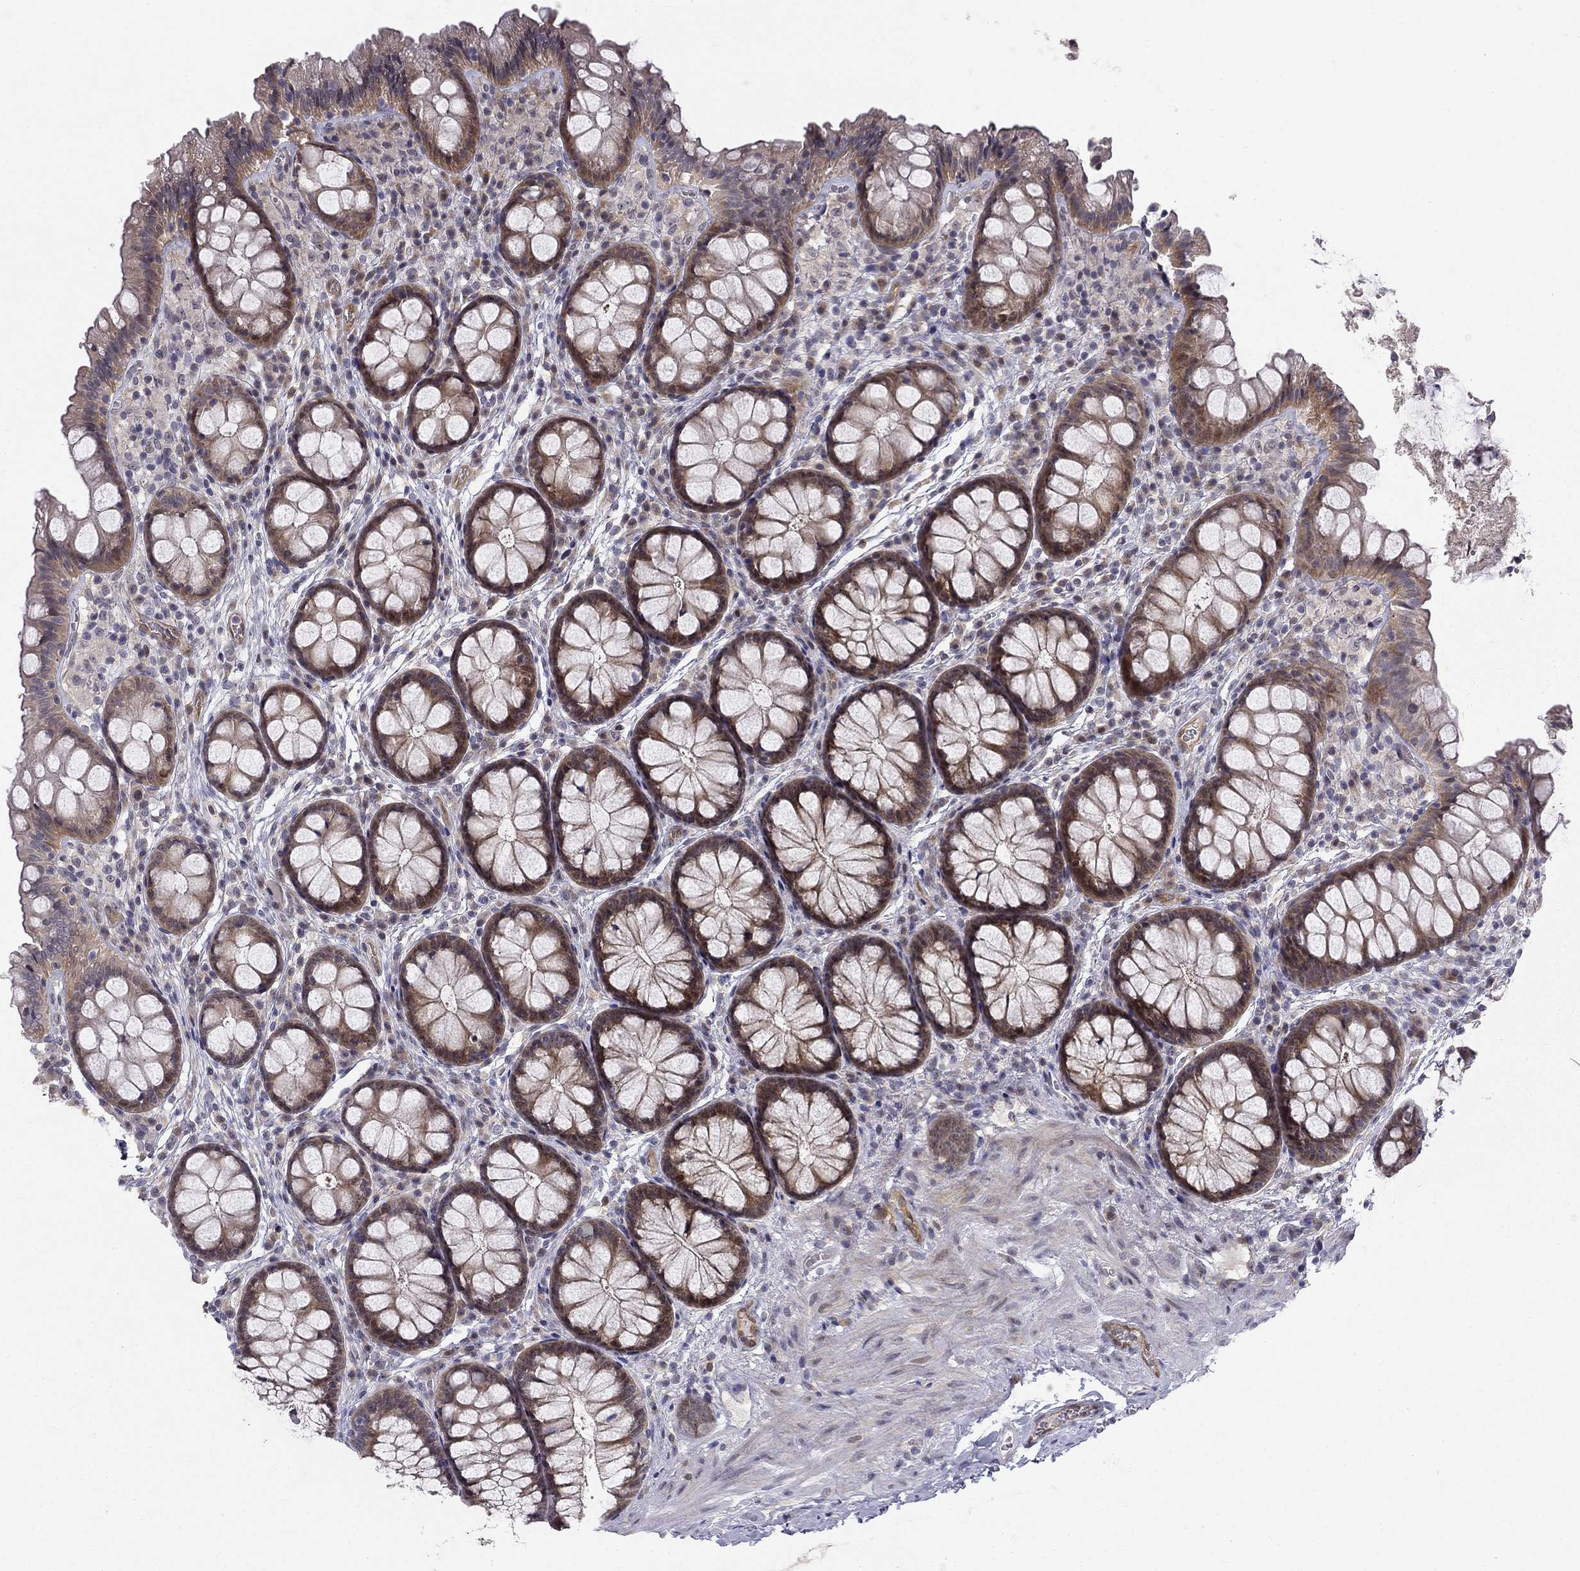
{"staining": {"intensity": "negative", "quantity": "none", "location": "none"}, "tissue": "colon", "cell_type": "Endothelial cells", "image_type": "normal", "snomed": [{"axis": "morphology", "description": "Normal tissue, NOS"}, {"axis": "topography", "description": "Colon"}], "caption": "Photomicrograph shows no significant protein positivity in endothelial cells of benign colon. The staining was performed using DAB to visualize the protein expression in brown, while the nuclei were stained in blue with hematoxylin (Magnification: 20x).", "gene": "STXBP6", "patient": {"sex": "female", "age": 86}}